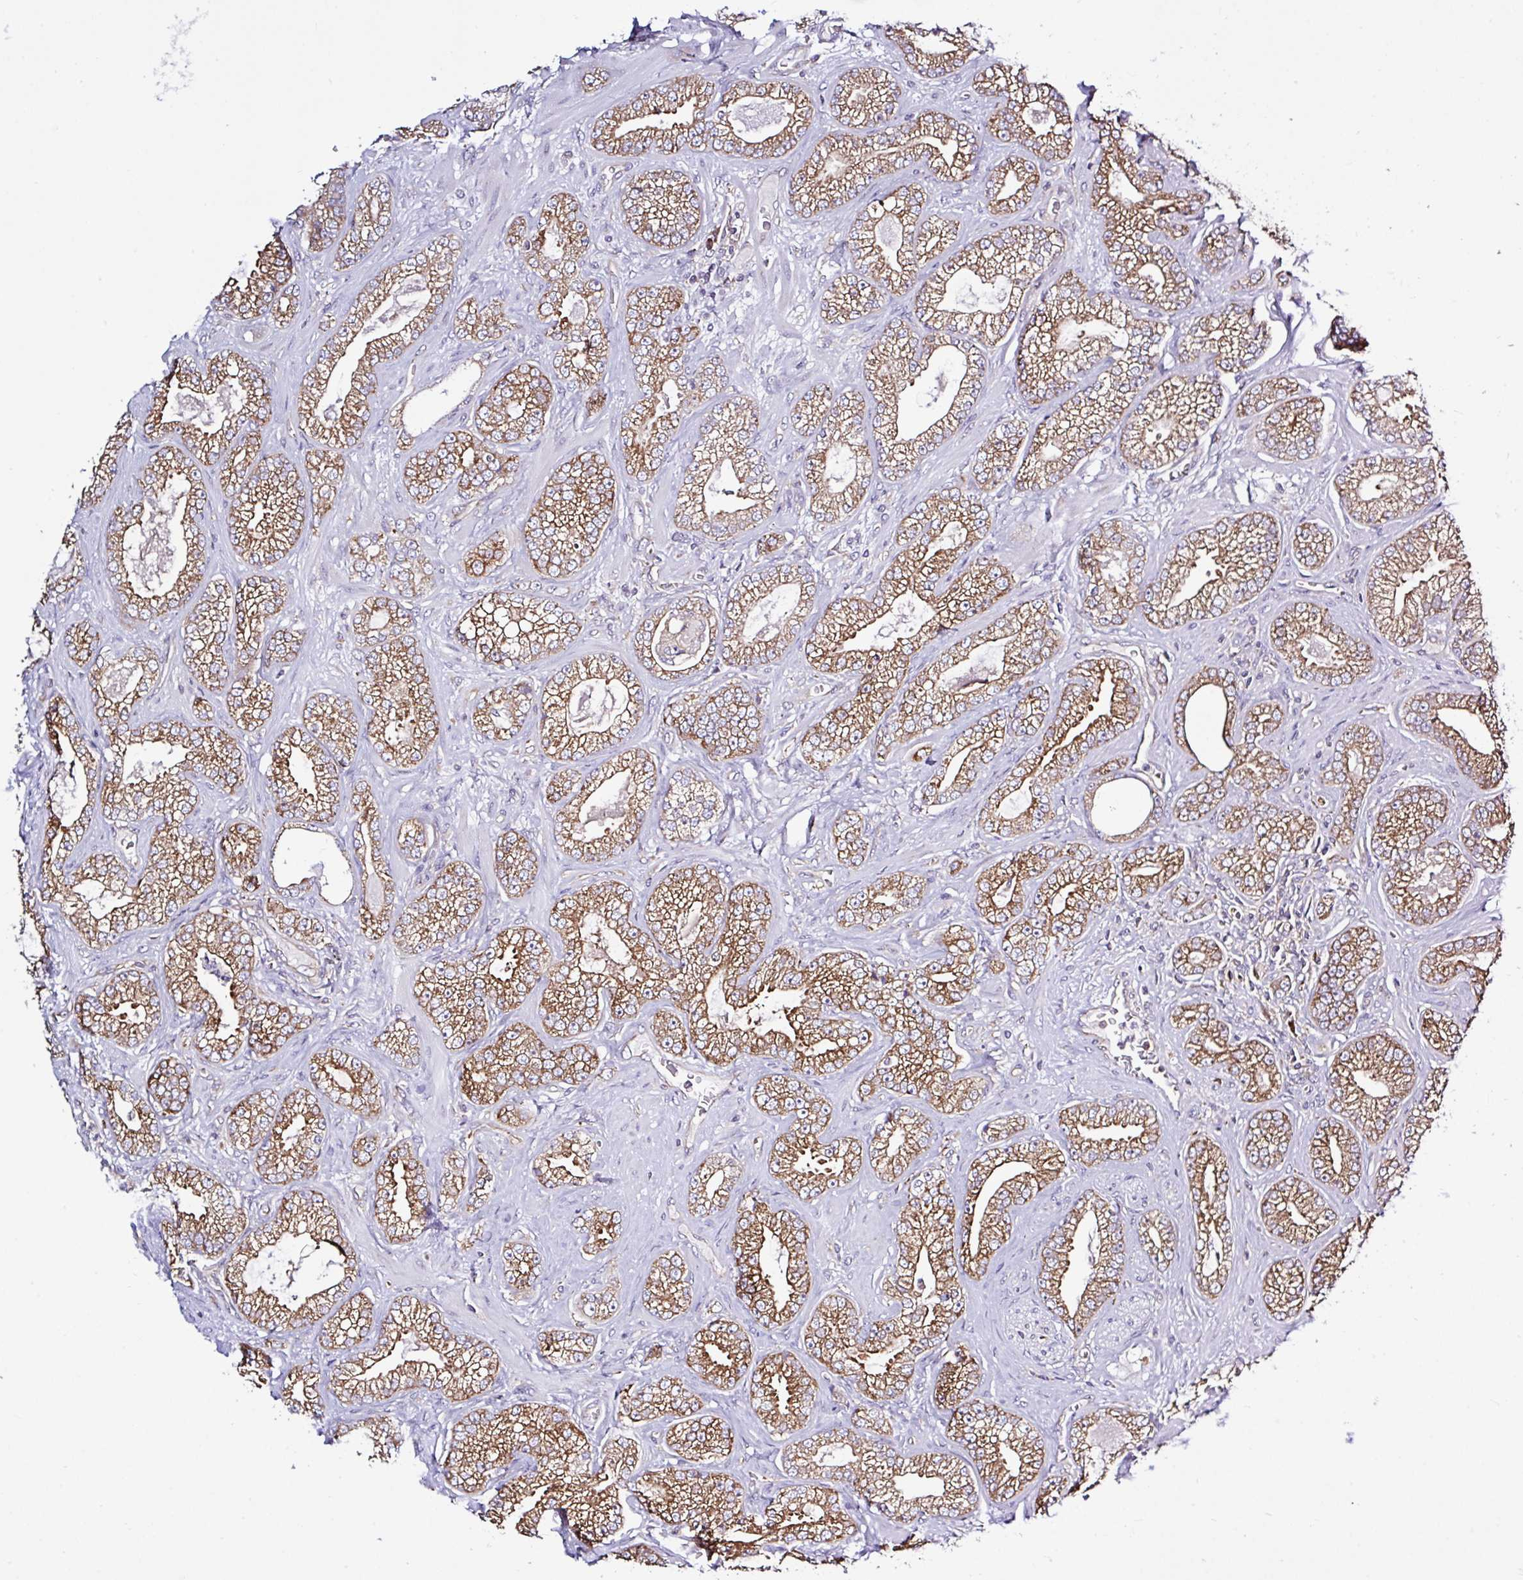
{"staining": {"intensity": "moderate", "quantity": ">75%", "location": "cytoplasmic/membranous"}, "tissue": "prostate cancer", "cell_type": "Tumor cells", "image_type": "cancer", "snomed": [{"axis": "morphology", "description": "Adenocarcinoma, High grade"}, {"axis": "topography", "description": "Prostate"}], "caption": "An immunohistochemistry image of tumor tissue is shown. Protein staining in brown highlights moderate cytoplasmic/membranous positivity in adenocarcinoma (high-grade) (prostate) within tumor cells.", "gene": "LARS1", "patient": {"sex": "male", "age": 66}}